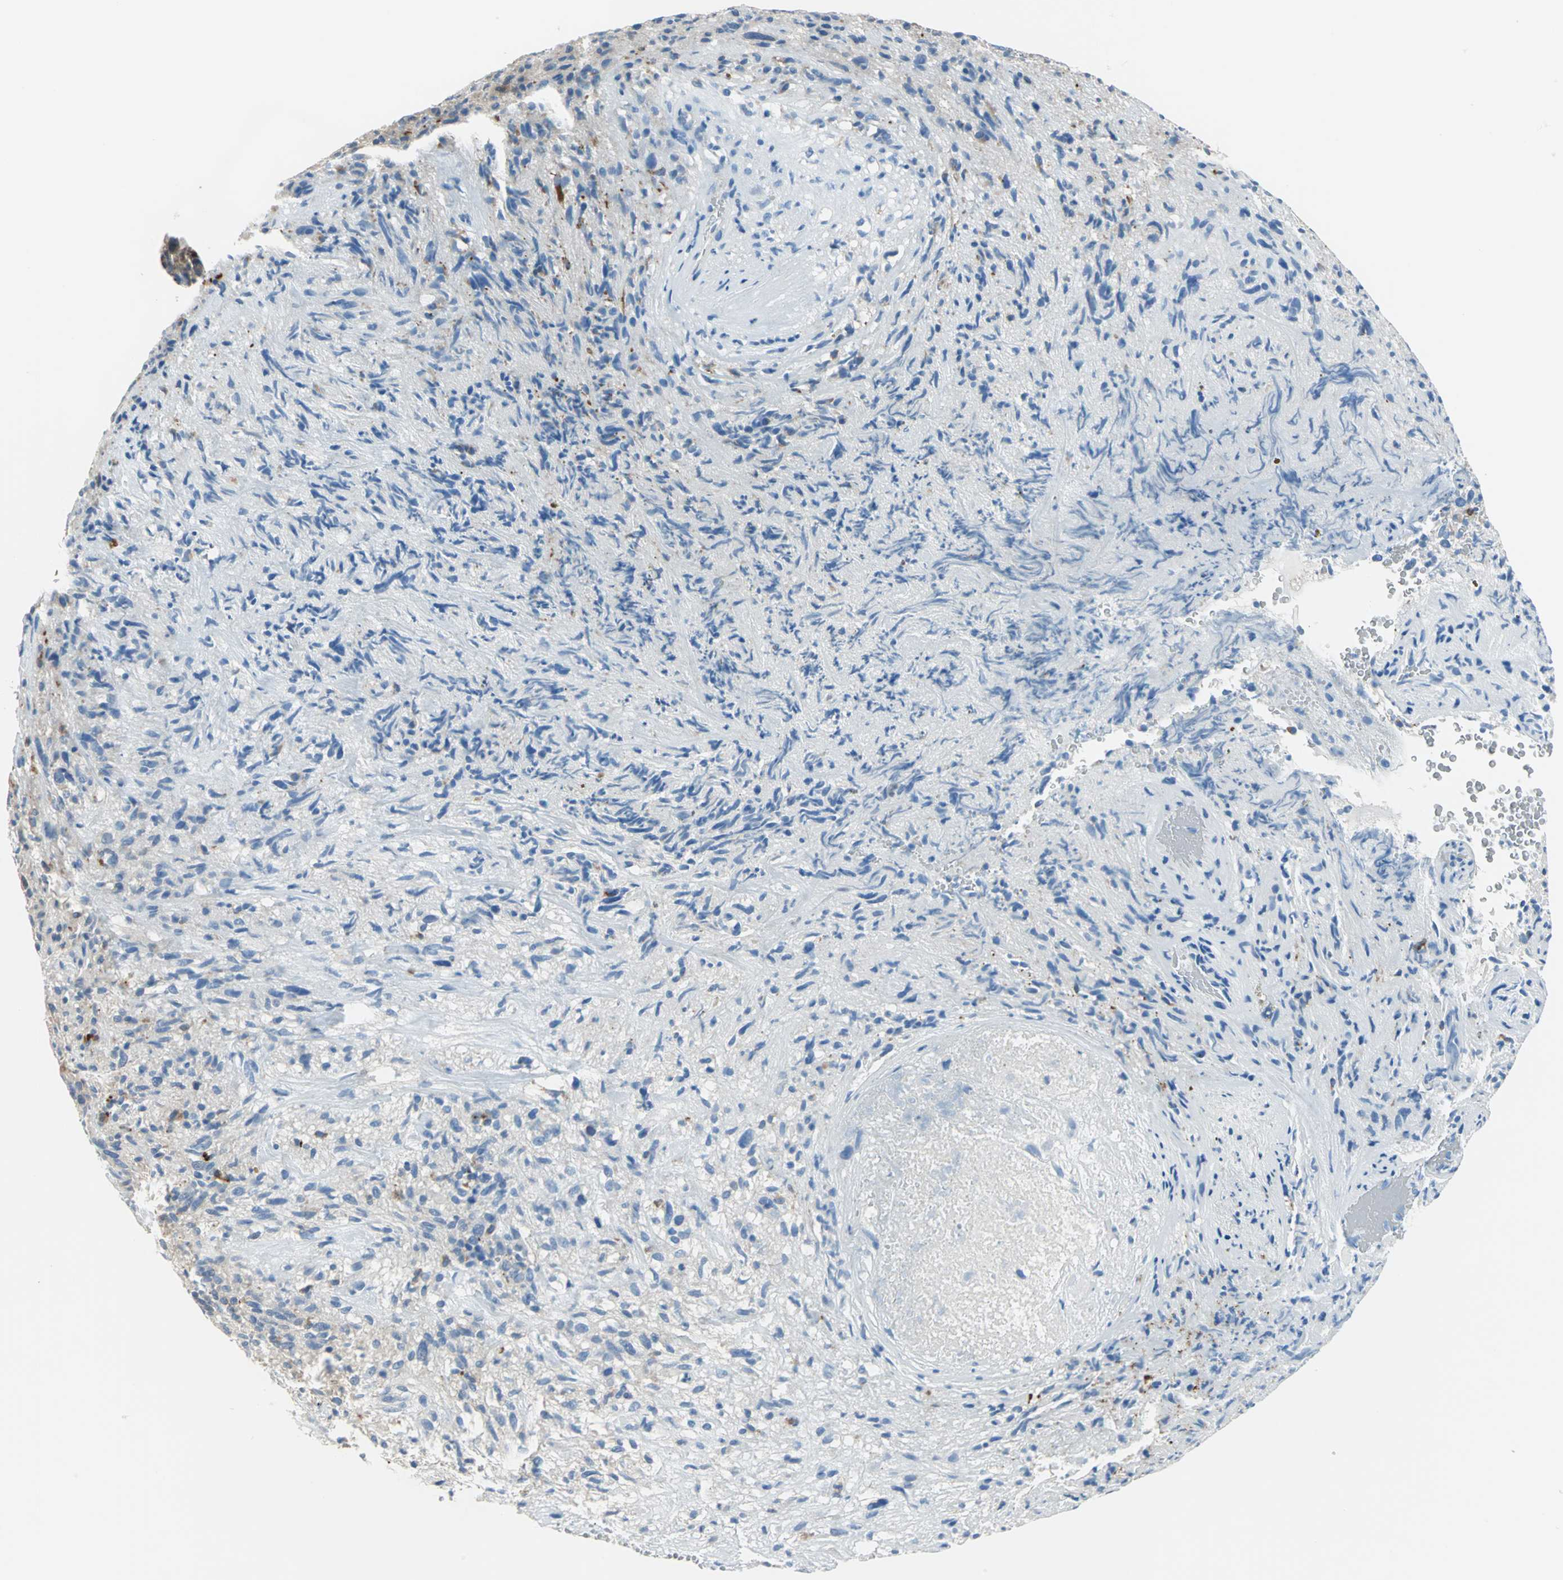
{"staining": {"intensity": "negative", "quantity": "none", "location": "none"}, "tissue": "glioma", "cell_type": "Tumor cells", "image_type": "cancer", "snomed": [{"axis": "morphology", "description": "Normal tissue, NOS"}, {"axis": "morphology", "description": "Glioma, malignant, High grade"}, {"axis": "topography", "description": "Cerebral cortex"}], "caption": "A micrograph of malignant glioma (high-grade) stained for a protein displays no brown staining in tumor cells.", "gene": "MUC4", "patient": {"sex": "male", "age": 75}}